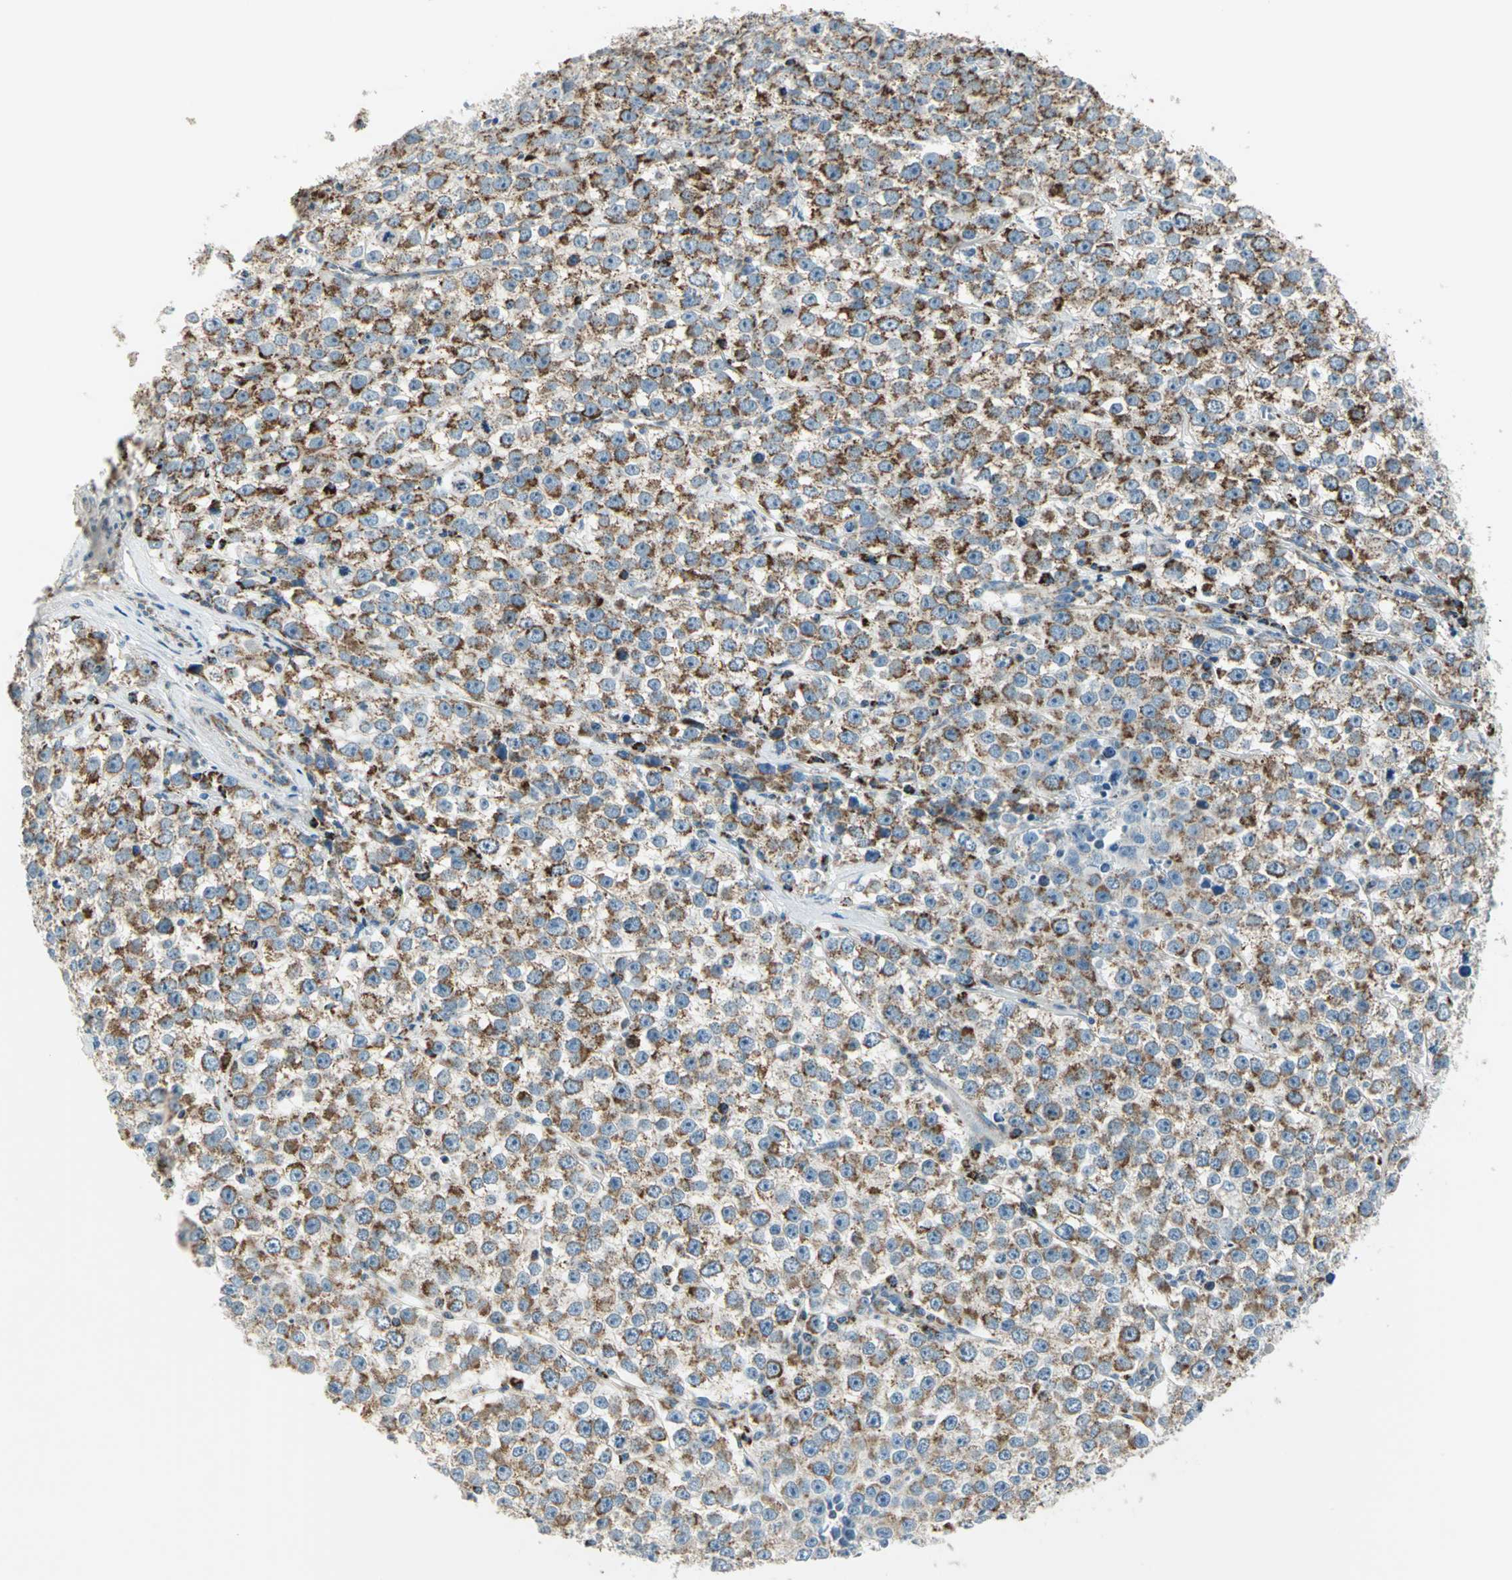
{"staining": {"intensity": "moderate", "quantity": ">75%", "location": "cytoplasmic/membranous"}, "tissue": "testis cancer", "cell_type": "Tumor cells", "image_type": "cancer", "snomed": [{"axis": "morphology", "description": "Seminoma, NOS"}, {"axis": "morphology", "description": "Carcinoma, Embryonal, NOS"}, {"axis": "topography", "description": "Testis"}], "caption": "This image demonstrates IHC staining of testis embryonal carcinoma, with medium moderate cytoplasmic/membranous staining in approximately >75% of tumor cells.", "gene": "ACADM", "patient": {"sex": "male", "age": 52}}